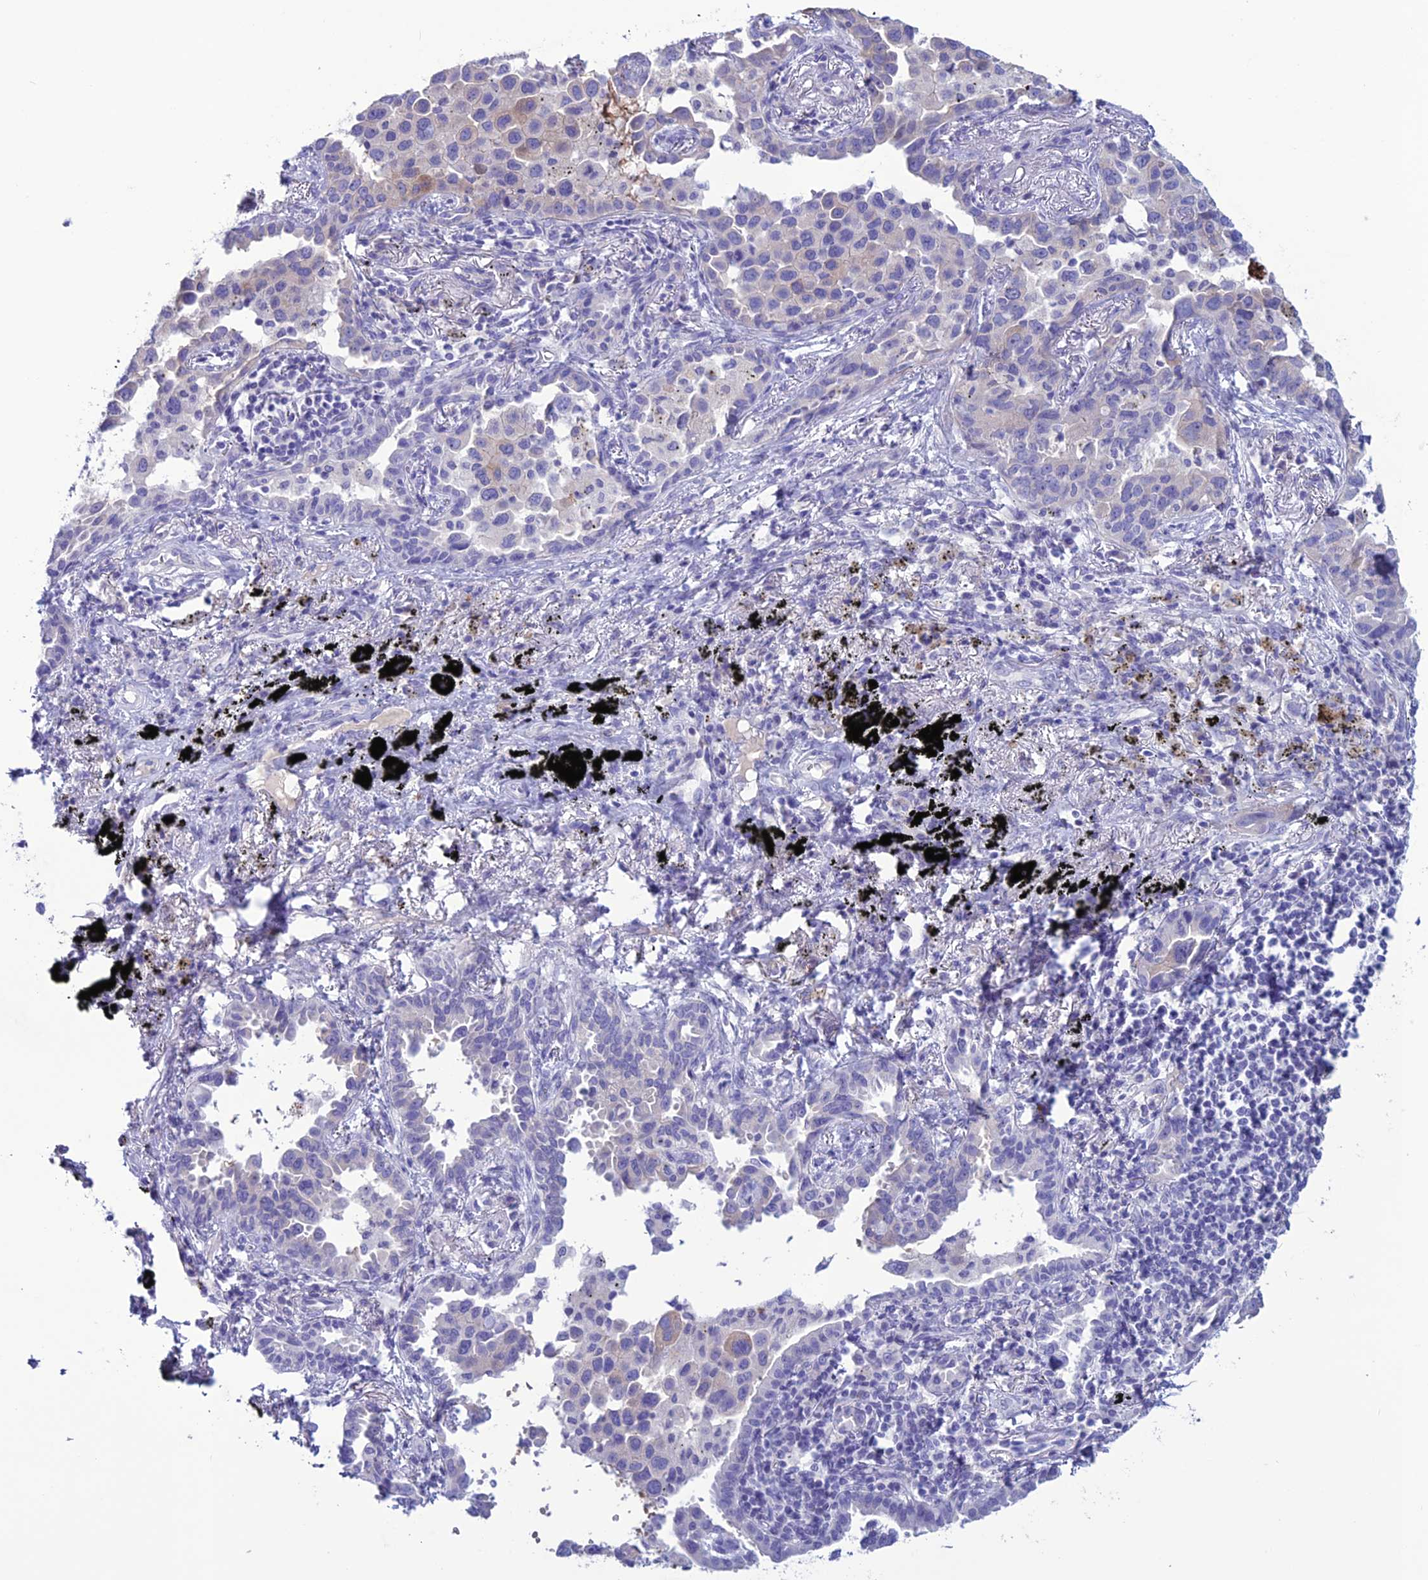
{"staining": {"intensity": "negative", "quantity": "none", "location": "none"}, "tissue": "lung cancer", "cell_type": "Tumor cells", "image_type": "cancer", "snomed": [{"axis": "morphology", "description": "Adenocarcinoma, NOS"}, {"axis": "topography", "description": "Lung"}], "caption": "High magnification brightfield microscopy of adenocarcinoma (lung) stained with DAB (3,3'-diaminobenzidine) (brown) and counterstained with hematoxylin (blue): tumor cells show no significant staining.", "gene": "CLEC2L", "patient": {"sex": "male", "age": 67}}